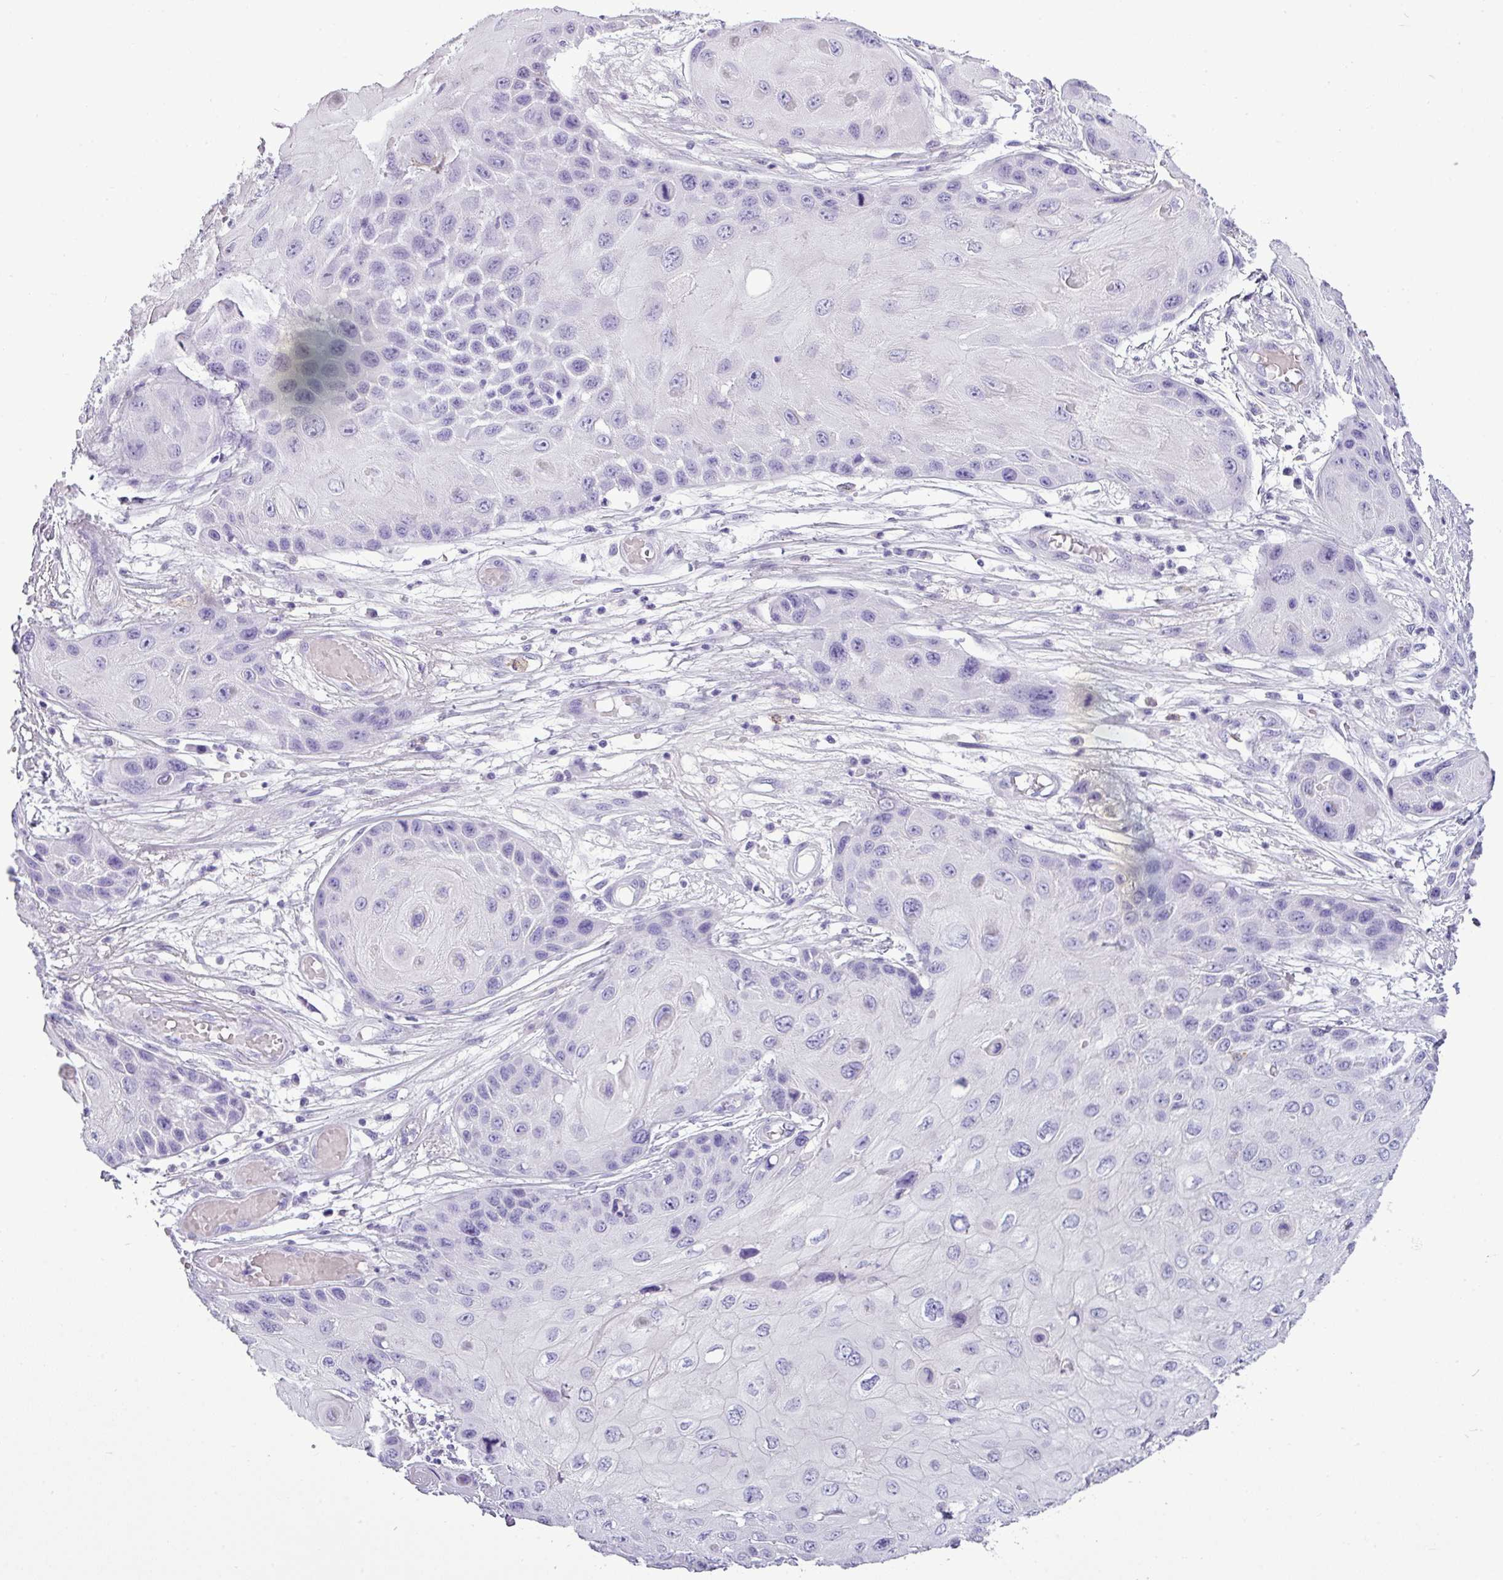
{"staining": {"intensity": "negative", "quantity": "none", "location": "none"}, "tissue": "skin cancer", "cell_type": "Tumor cells", "image_type": "cancer", "snomed": [{"axis": "morphology", "description": "Squamous cell carcinoma, NOS"}, {"axis": "topography", "description": "Skin"}, {"axis": "topography", "description": "Vulva"}], "caption": "Immunohistochemistry (IHC) micrograph of neoplastic tissue: squamous cell carcinoma (skin) stained with DAB exhibits no significant protein expression in tumor cells.", "gene": "RBMXL2", "patient": {"sex": "female", "age": 44}}